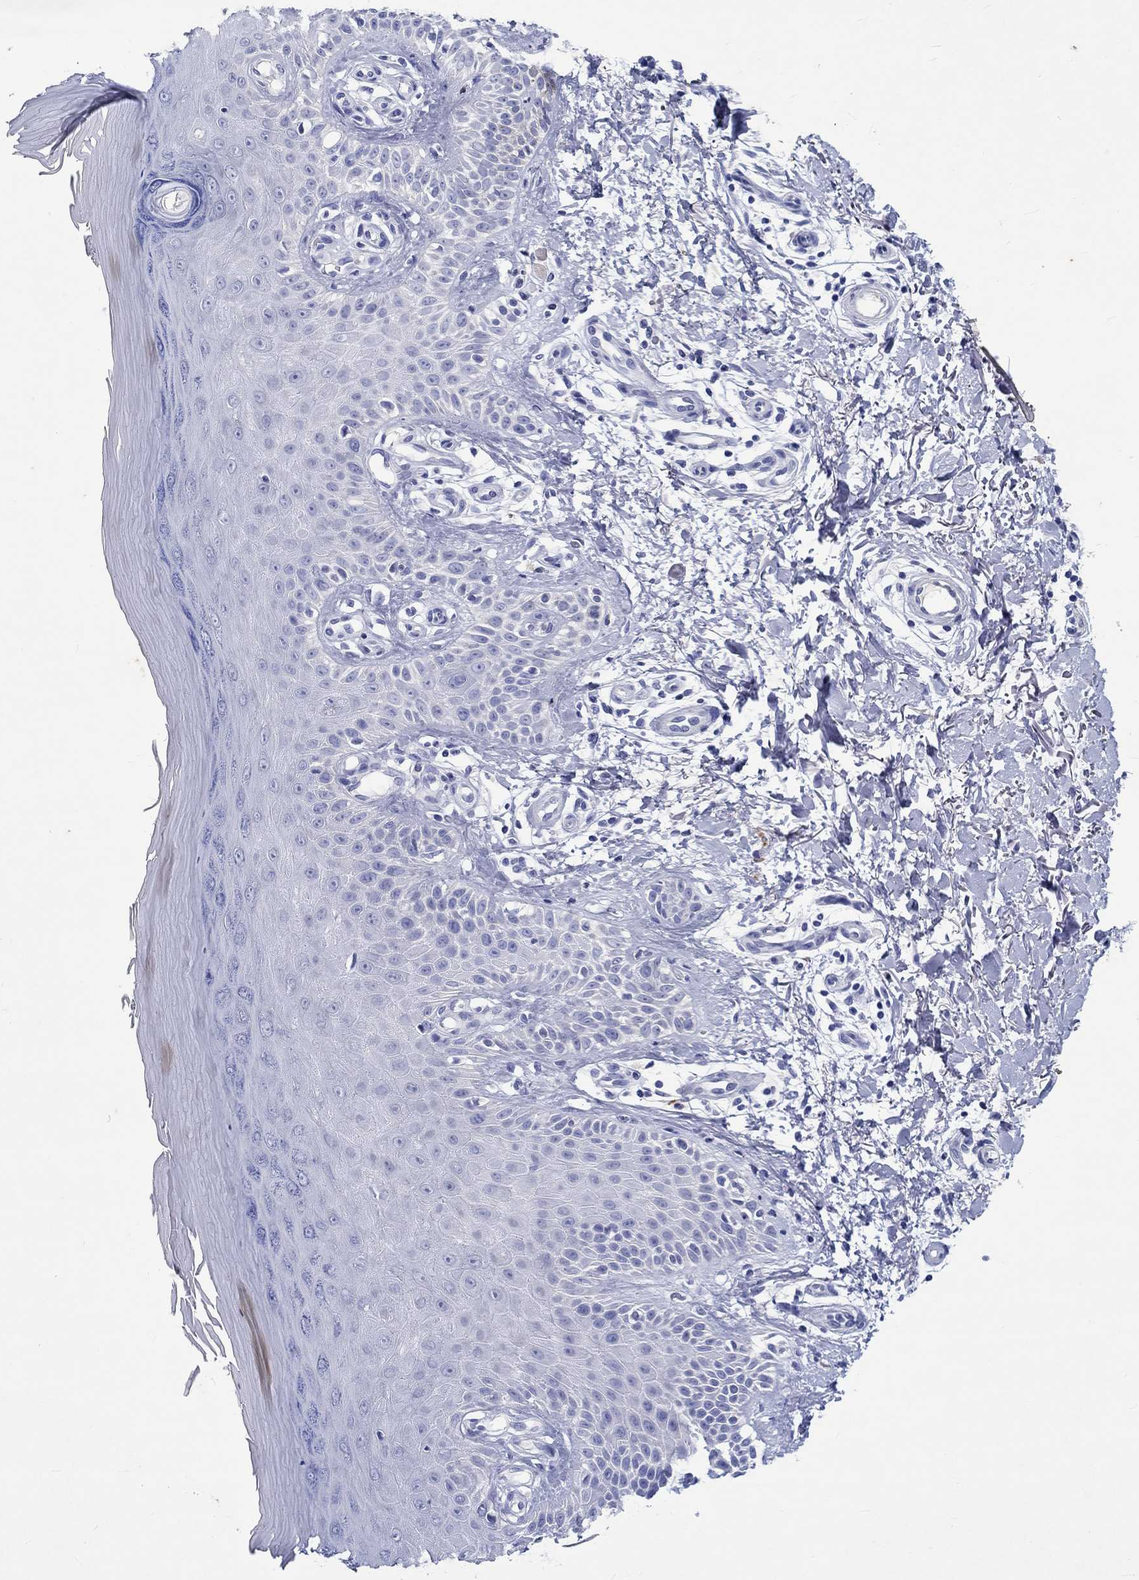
{"staining": {"intensity": "negative", "quantity": "none", "location": "none"}, "tissue": "skin", "cell_type": "Fibroblasts", "image_type": "normal", "snomed": [{"axis": "morphology", "description": "Normal tissue, NOS"}, {"axis": "morphology", "description": "Inflammation, NOS"}, {"axis": "morphology", "description": "Fibrosis, NOS"}, {"axis": "topography", "description": "Skin"}], "caption": "Immunohistochemistry of normal skin exhibits no positivity in fibroblasts.", "gene": "EPX", "patient": {"sex": "male", "age": 71}}